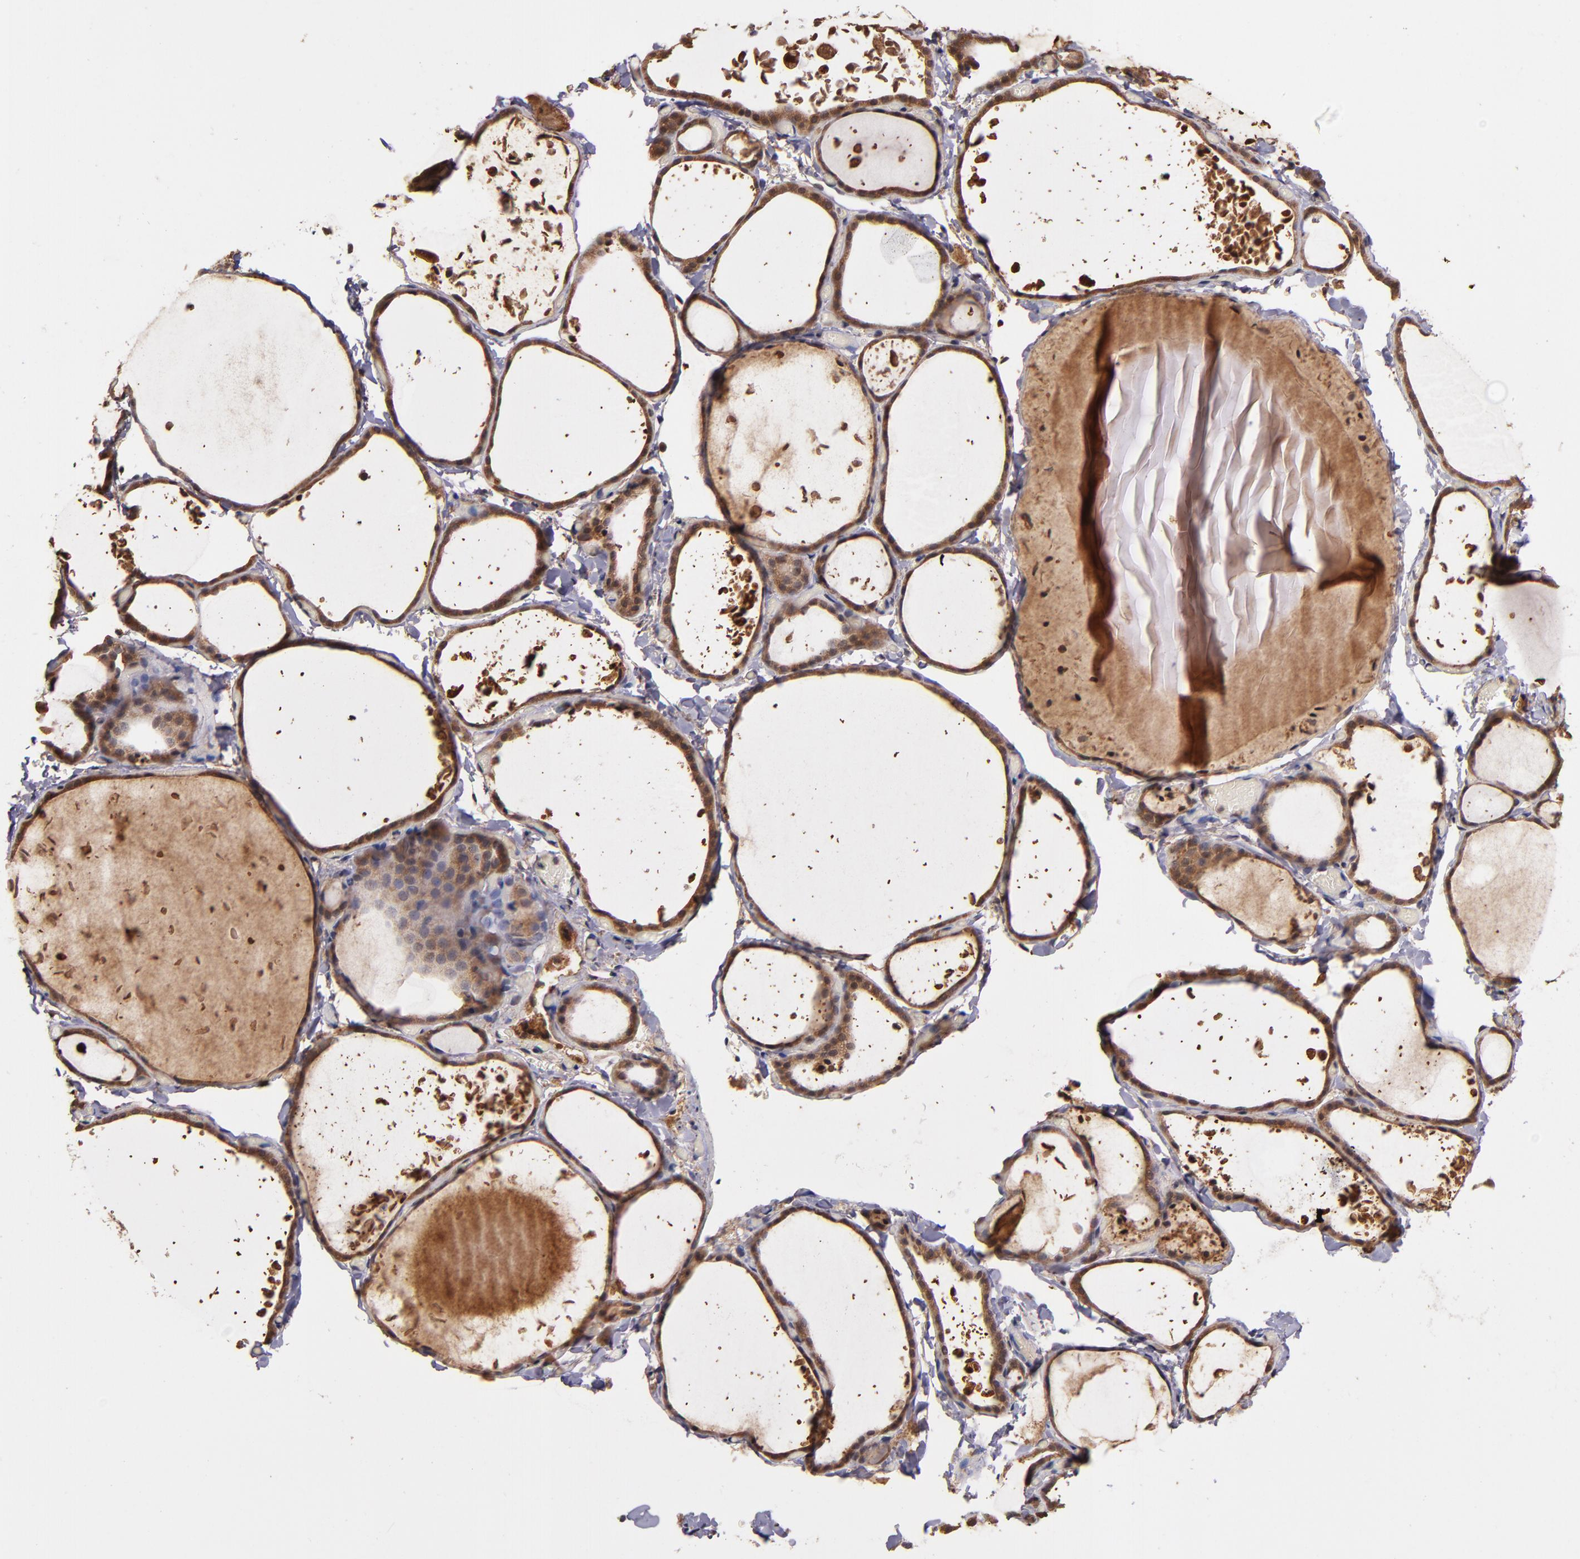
{"staining": {"intensity": "strong", "quantity": ">75%", "location": "cytoplasmic/membranous"}, "tissue": "thyroid gland", "cell_type": "Glandular cells", "image_type": "normal", "snomed": [{"axis": "morphology", "description": "Normal tissue, NOS"}, {"axis": "topography", "description": "Thyroid gland"}], "caption": "A brown stain highlights strong cytoplasmic/membranous positivity of a protein in glandular cells of normal human thyroid gland.", "gene": "RIOK3", "patient": {"sex": "female", "age": 22}}